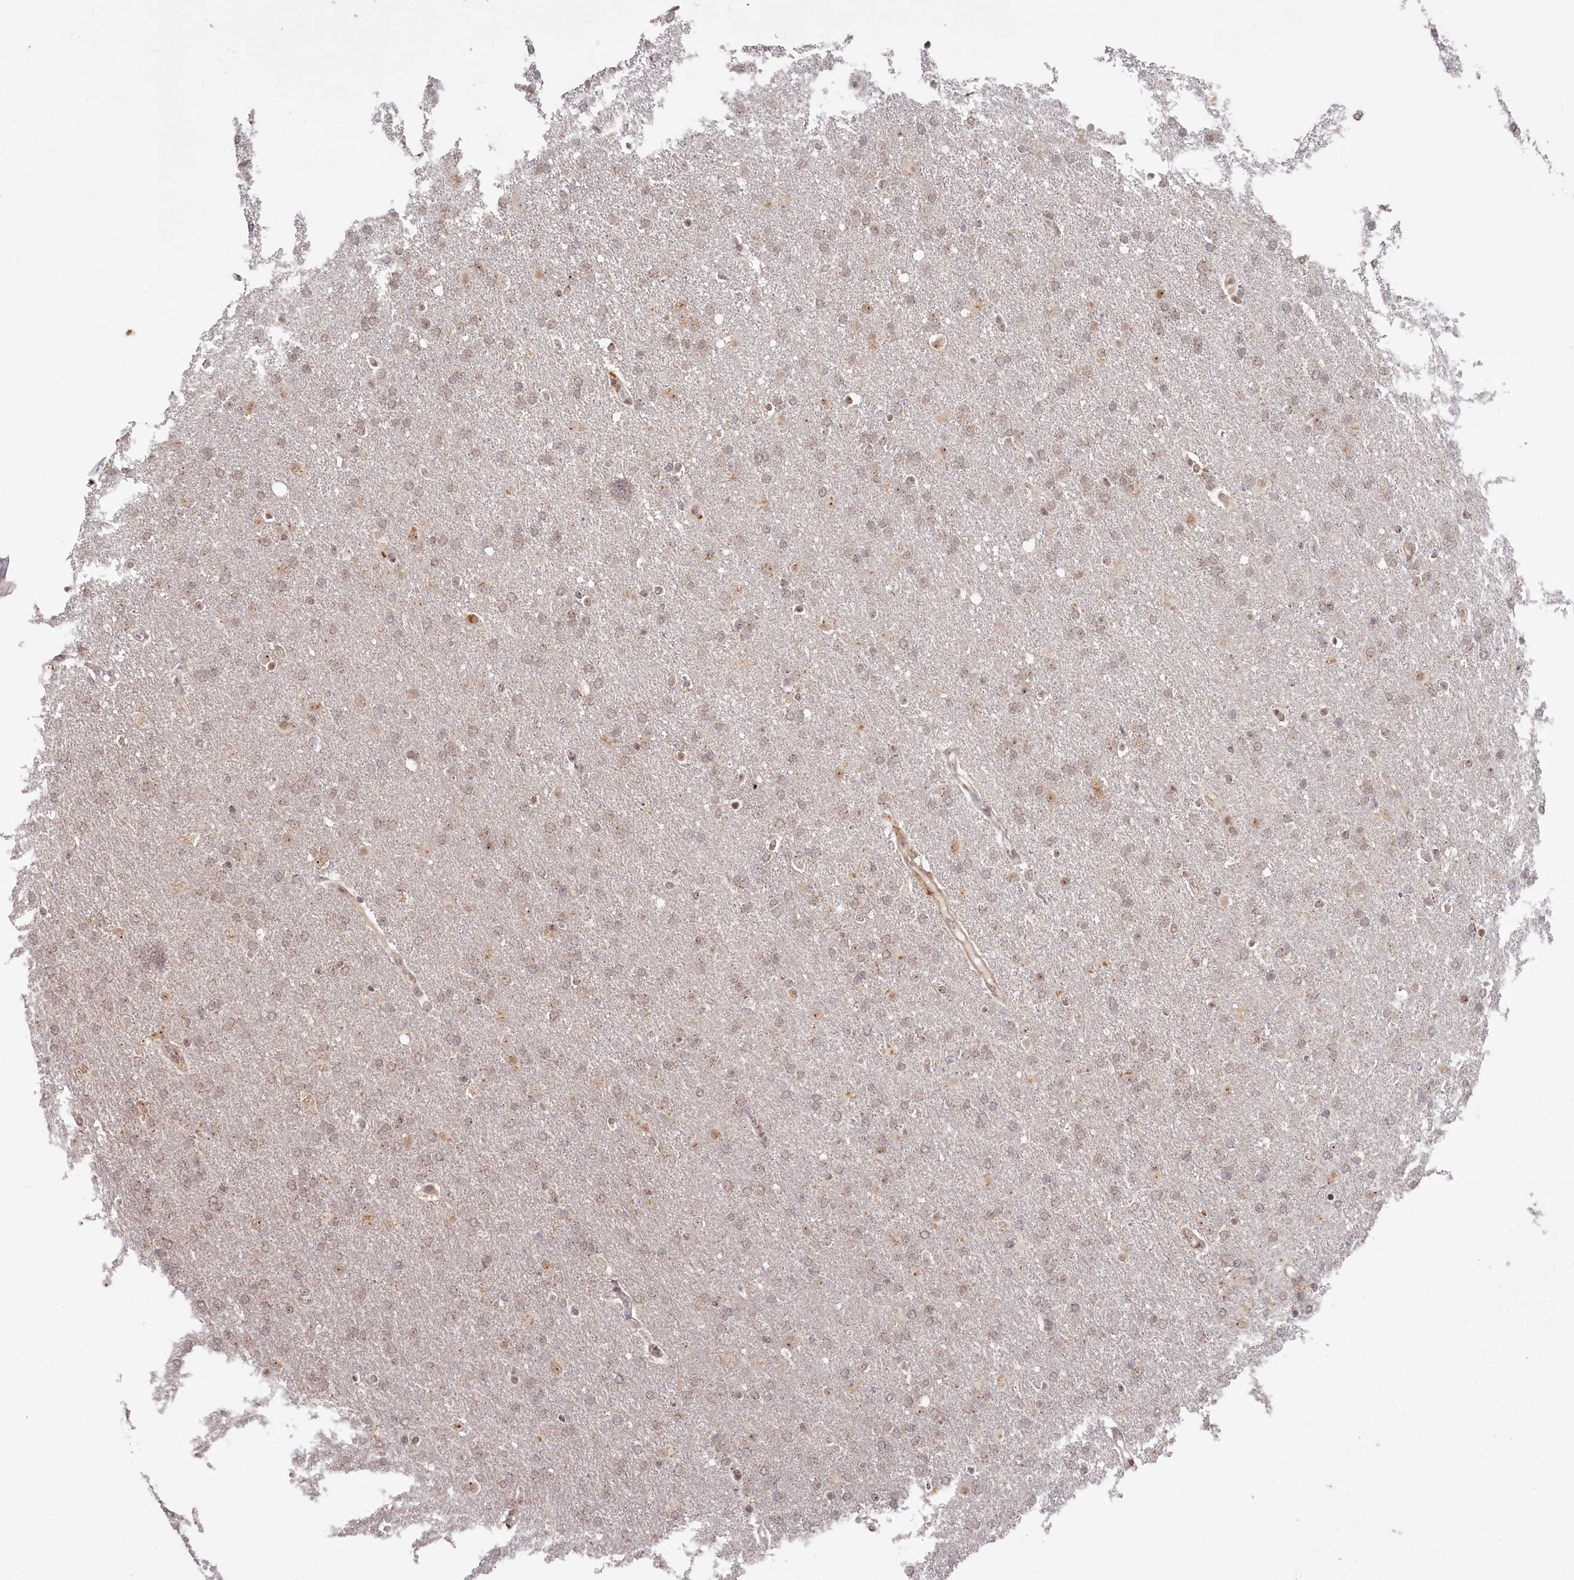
{"staining": {"intensity": "weak", "quantity": "<25%", "location": "nuclear"}, "tissue": "glioma", "cell_type": "Tumor cells", "image_type": "cancer", "snomed": [{"axis": "morphology", "description": "Glioma, malignant, High grade"}, {"axis": "topography", "description": "Brain"}], "caption": "A high-resolution micrograph shows immunohistochemistry (IHC) staining of high-grade glioma (malignant), which exhibits no significant staining in tumor cells. (Brightfield microscopy of DAB IHC at high magnification).", "gene": "EXOSC1", "patient": {"sex": "male", "age": 72}}